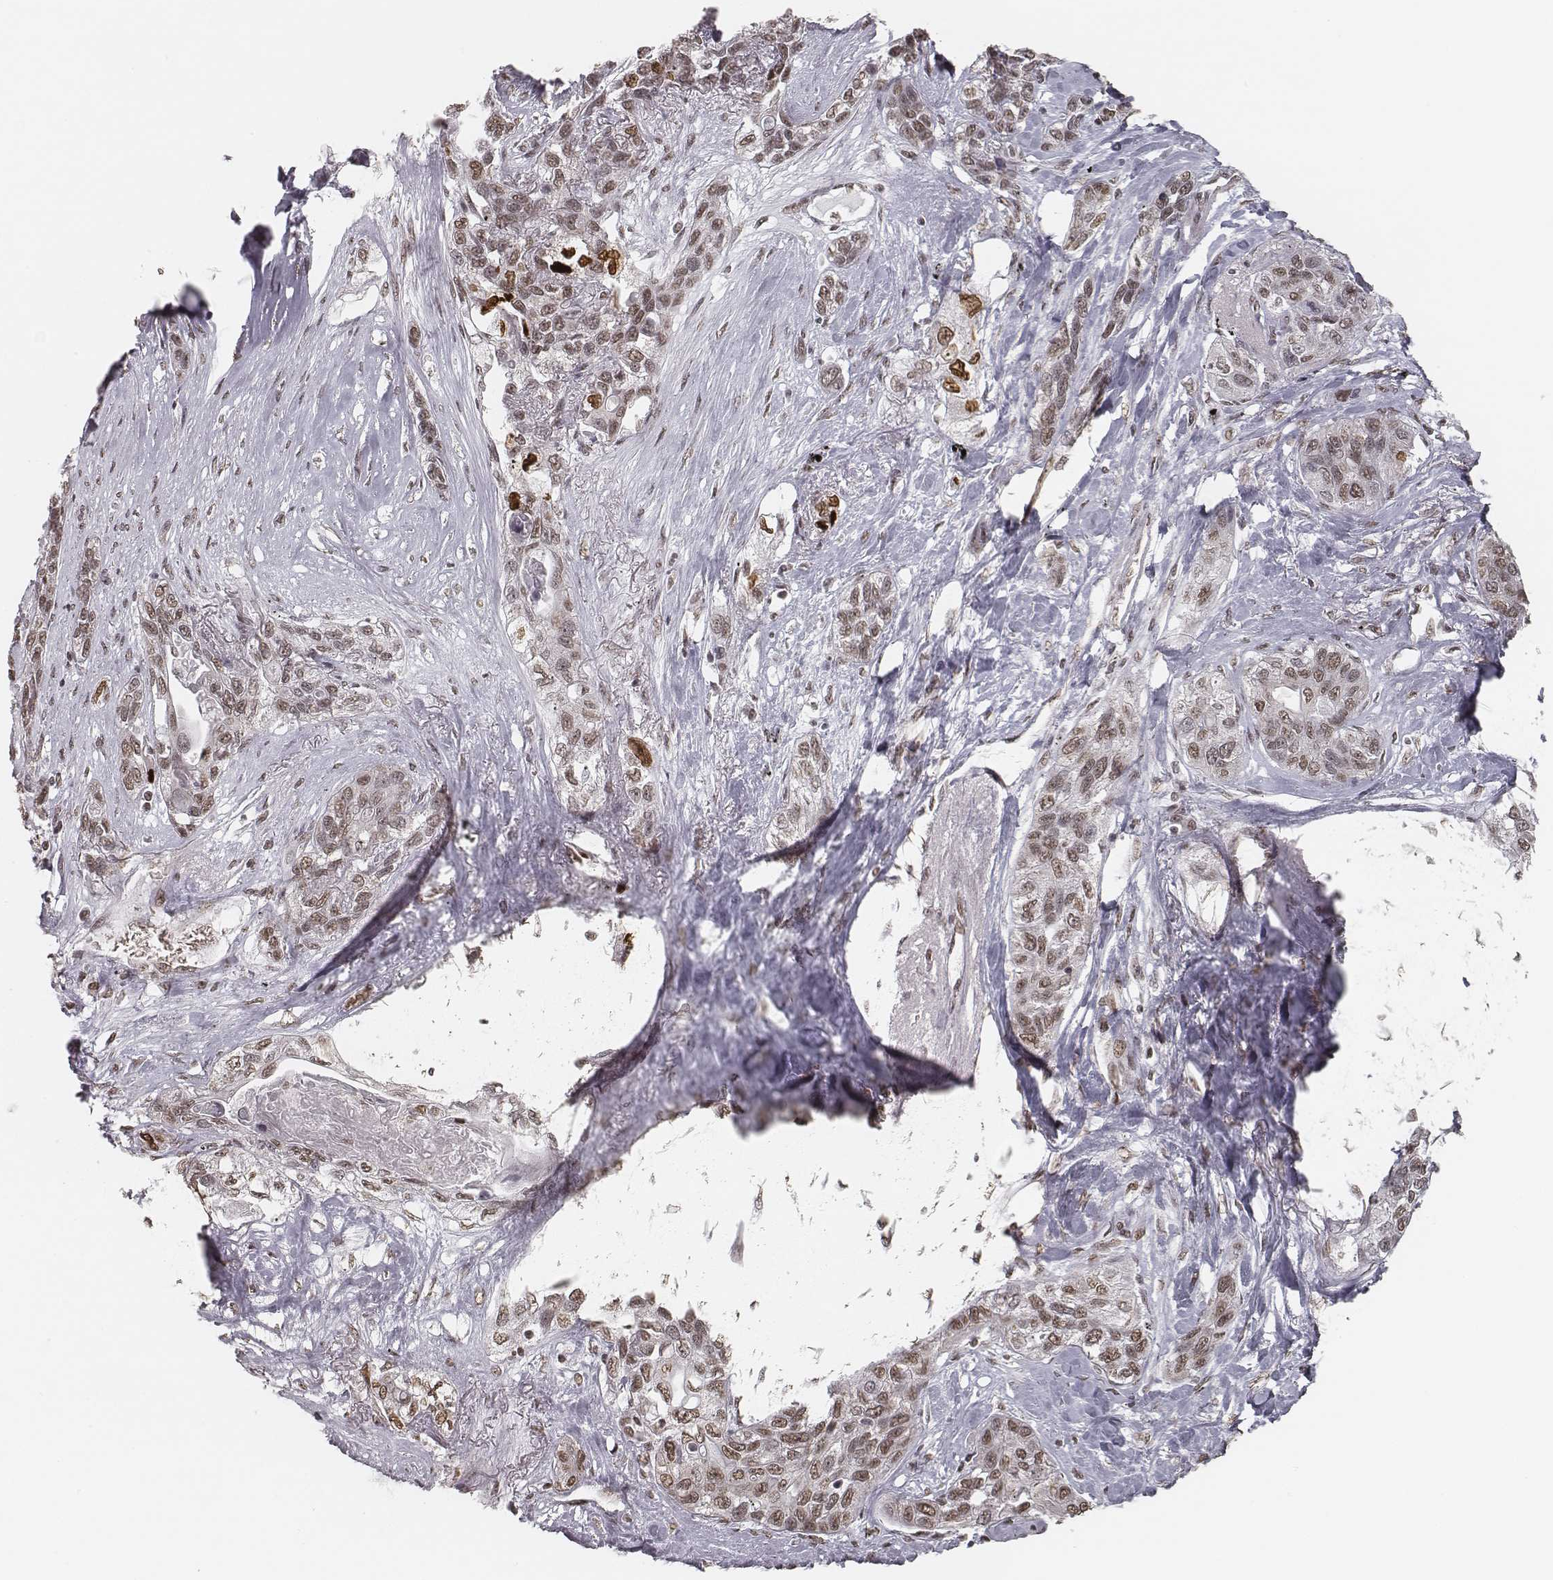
{"staining": {"intensity": "weak", "quantity": ">75%", "location": "nuclear"}, "tissue": "lung cancer", "cell_type": "Tumor cells", "image_type": "cancer", "snomed": [{"axis": "morphology", "description": "Squamous cell carcinoma, NOS"}, {"axis": "topography", "description": "Lung"}], "caption": "High-magnification brightfield microscopy of lung cancer (squamous cell carcinoma) stained with DAB (3,3'-diaminobenzidine) (brown) and counterstained with hematoxylin (blue). tumor cells exhibit weak nuclear expression is seen in about>75% of cells.", "gene": "HMGA2", "patient": {"sex": "female", "age": 70}}